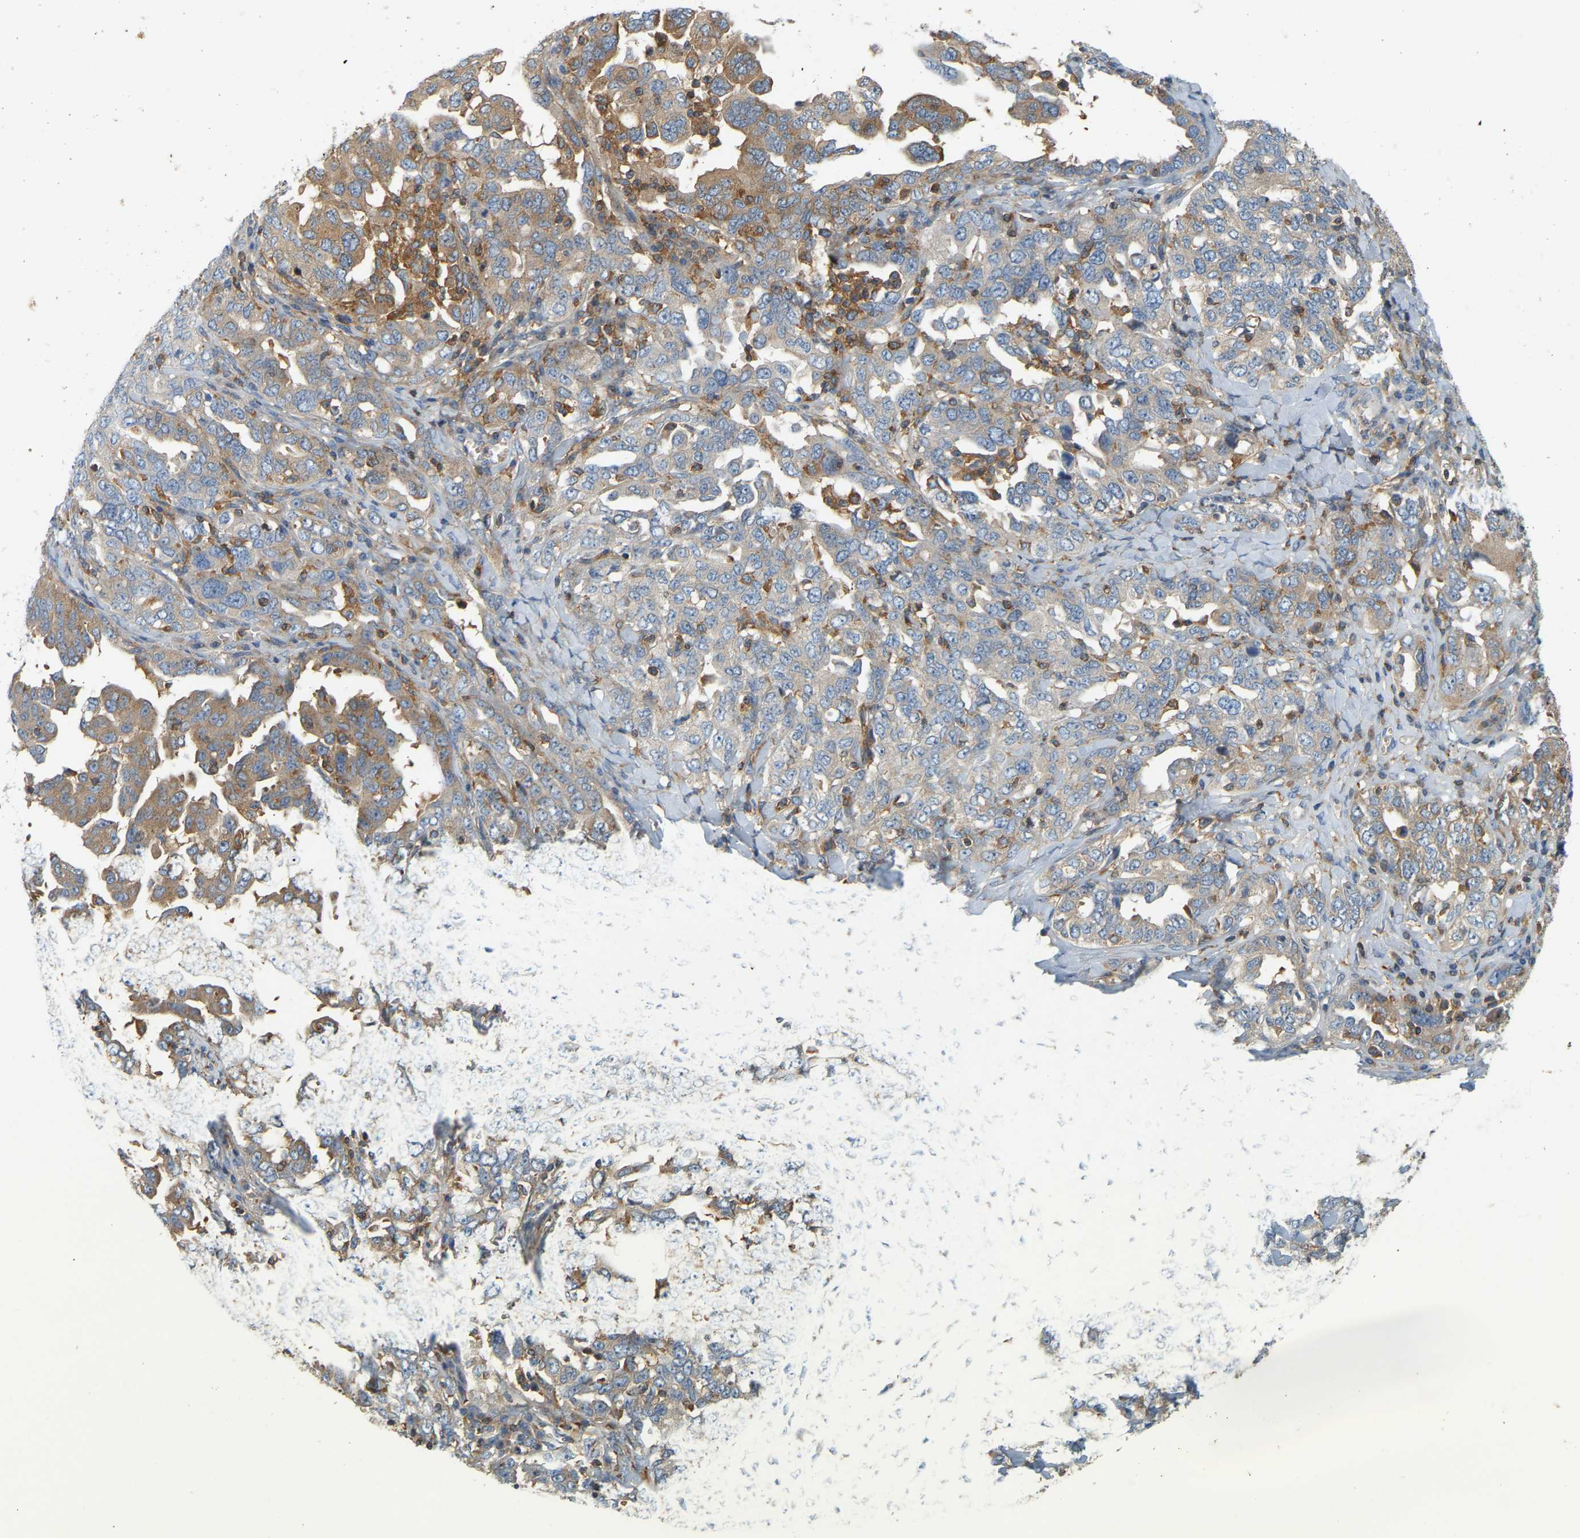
{"staining": {"intensity": "weak", "quantity": "25%-75%", "location": "cytoplasmic/membranous"}, "tissue": "ovarian cancer", "cell_type": "Tumor cells", "image_type": "cancer", "snomed": [{"axis": "morphology", "description": "Carcinoma, endometroid"}, {"axis": "topography", "description": "Ovary"}], "caption": "Human ovarian endometroid carcinoma stained with a brown dye demonstrates weak cytoplasmic/membranous positive expression in approximately 25%-75% of tumor cells.", "gene": "AKAP13", "patient": {"sex": "female", "age": 62}}